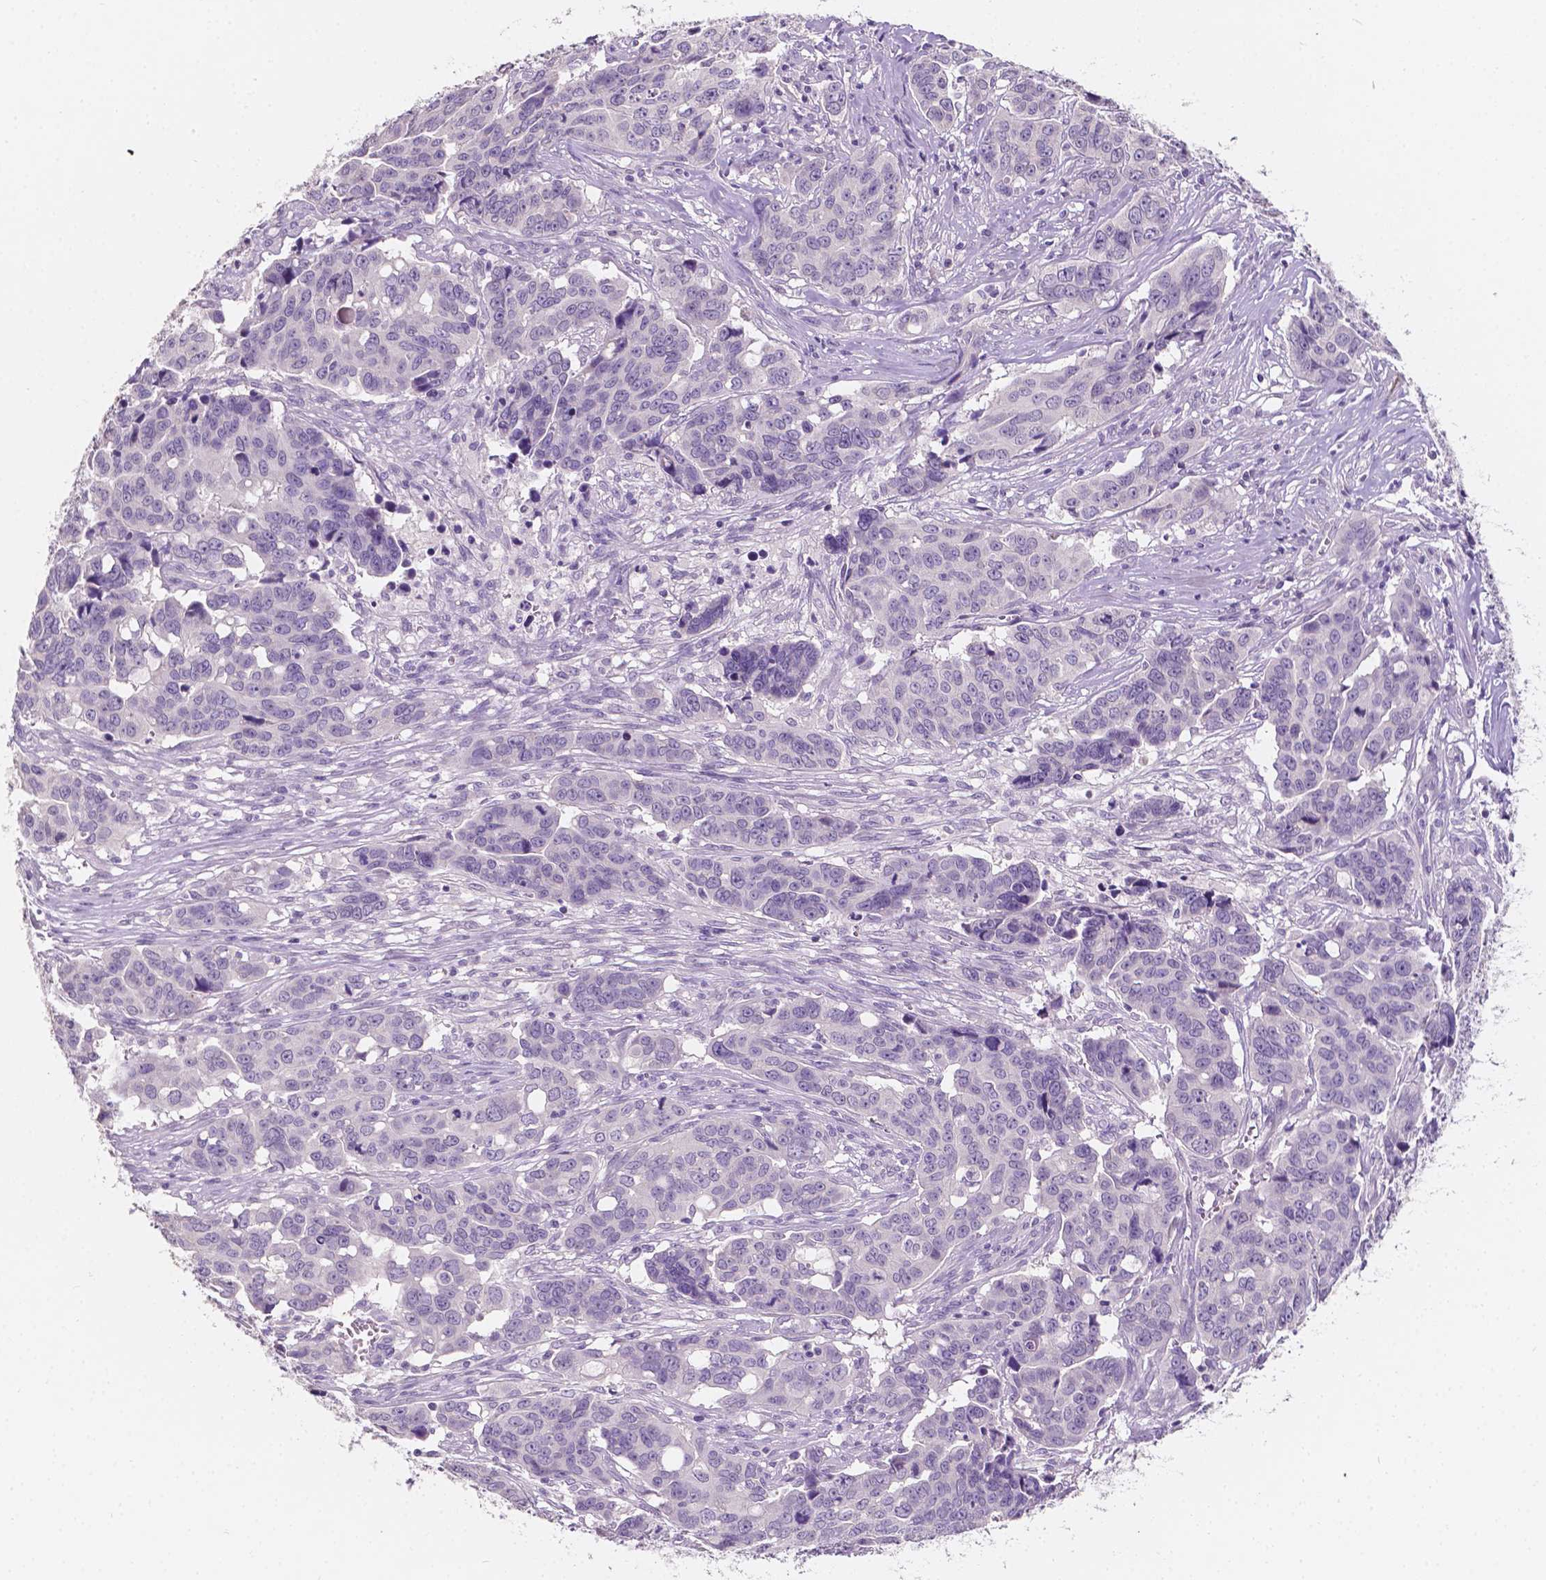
{"staining": {"intensity": "negative", "quantity": "none", "location": "none"}, "tissue": "ovarian cancer", "cell_type": "Tumor cells", "image_type": "cancer", "snomed": [{"axis": "morphology", "description": "Carcinoma, endometroid"}, {"axis": "topography", "description": "Ovary"}], "caption": "This is an immunohistochemistry (IHC) photomicrograph of ovarian cancer. There is no staining in tumor cells.", "gene": "TAL1", "patient": {"sex": "female", "age": 78}}